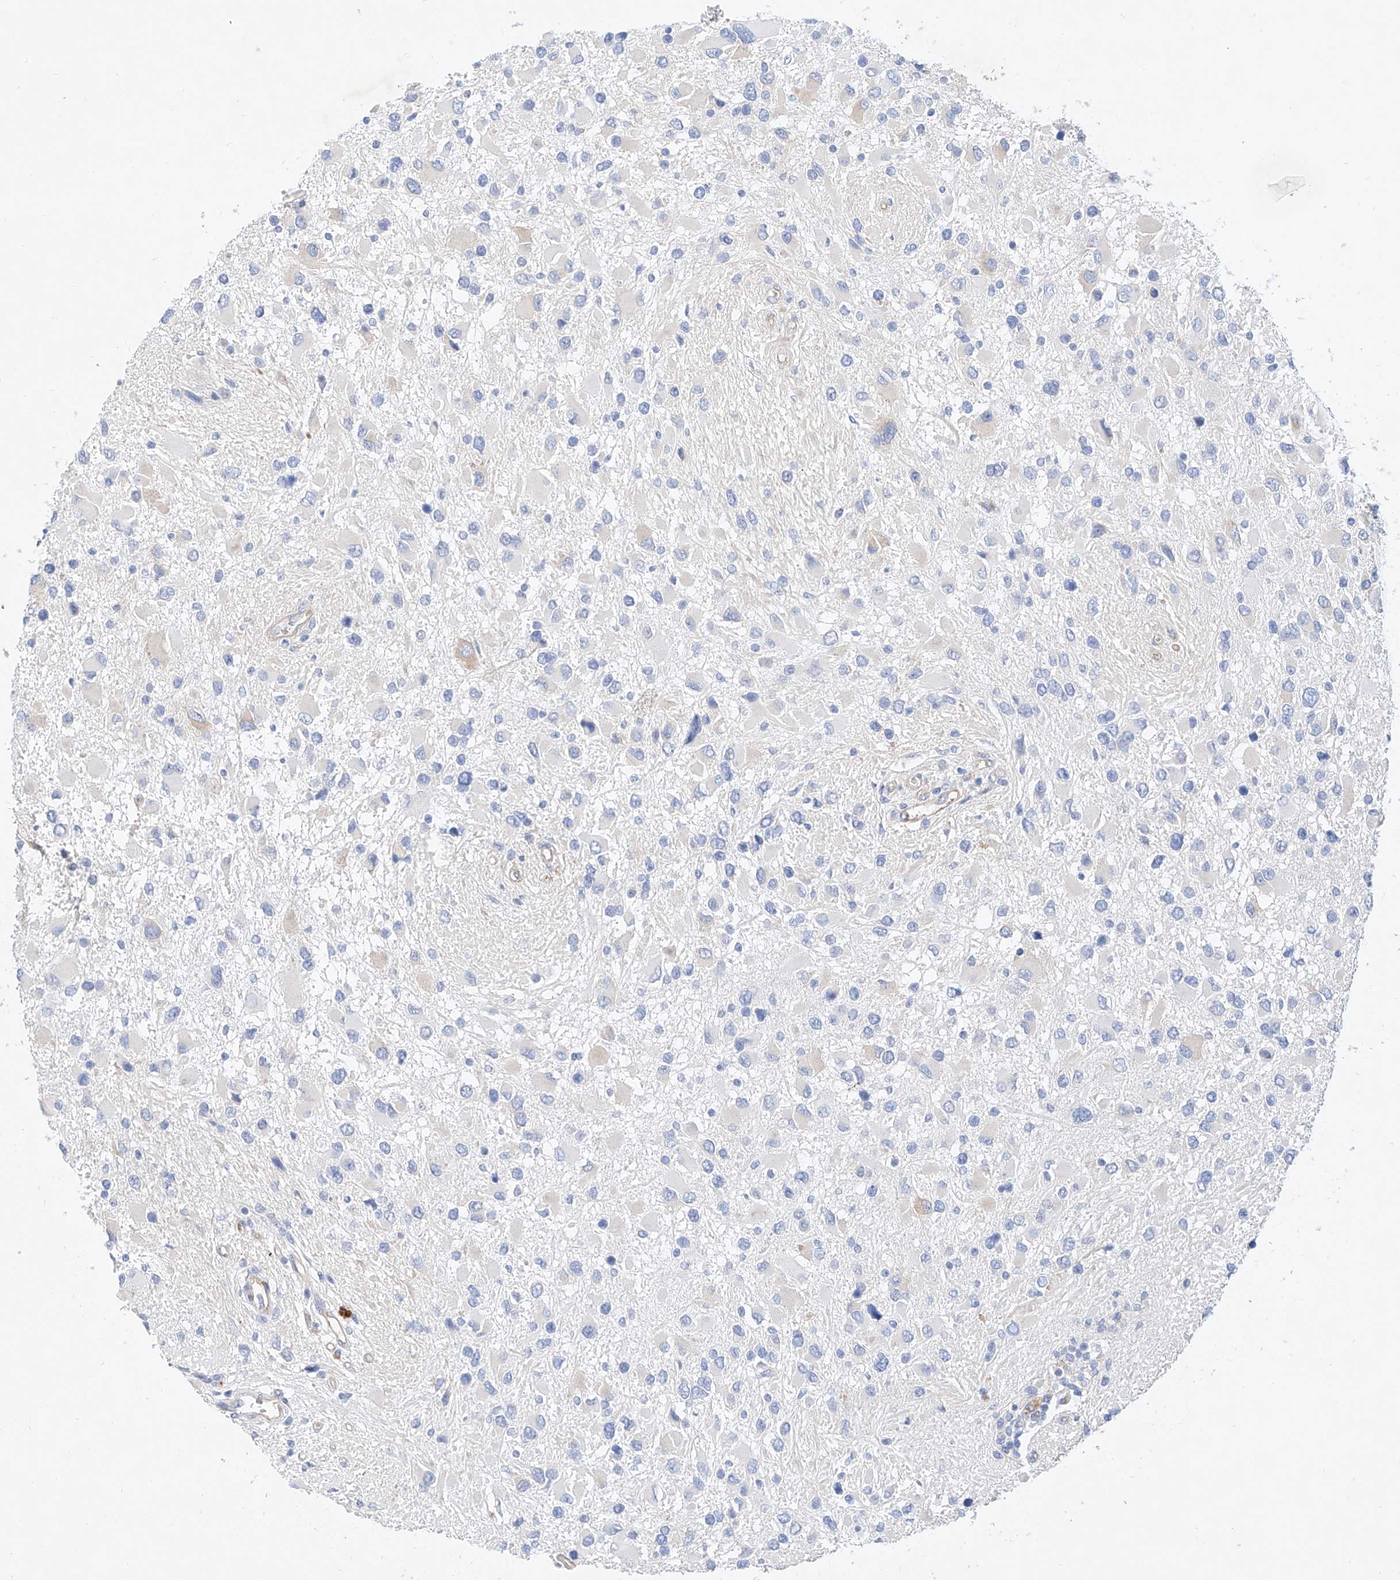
{"staining": {"intensity": "negative", "quantity": "none", "location": "none"}, "tissue": "glioma", "cell_type": "Tumor cells", "image_type": "cancer", "snomed": [{"axis": "morphology", "description": "Glioma, malignant, High grade"}, {"axis": "topography", "description": "Brain"}], "caption": "DAB (3,3'-diaminobenzidine) immunohistochemical staining of high-grade glioma (malignant) shows no significant expression in tumor cells. (Brightfield microscopy of DAB IHC at high magnification).", "gene": "SBSPON", "patient": {"sex": "male", "age": 53}}